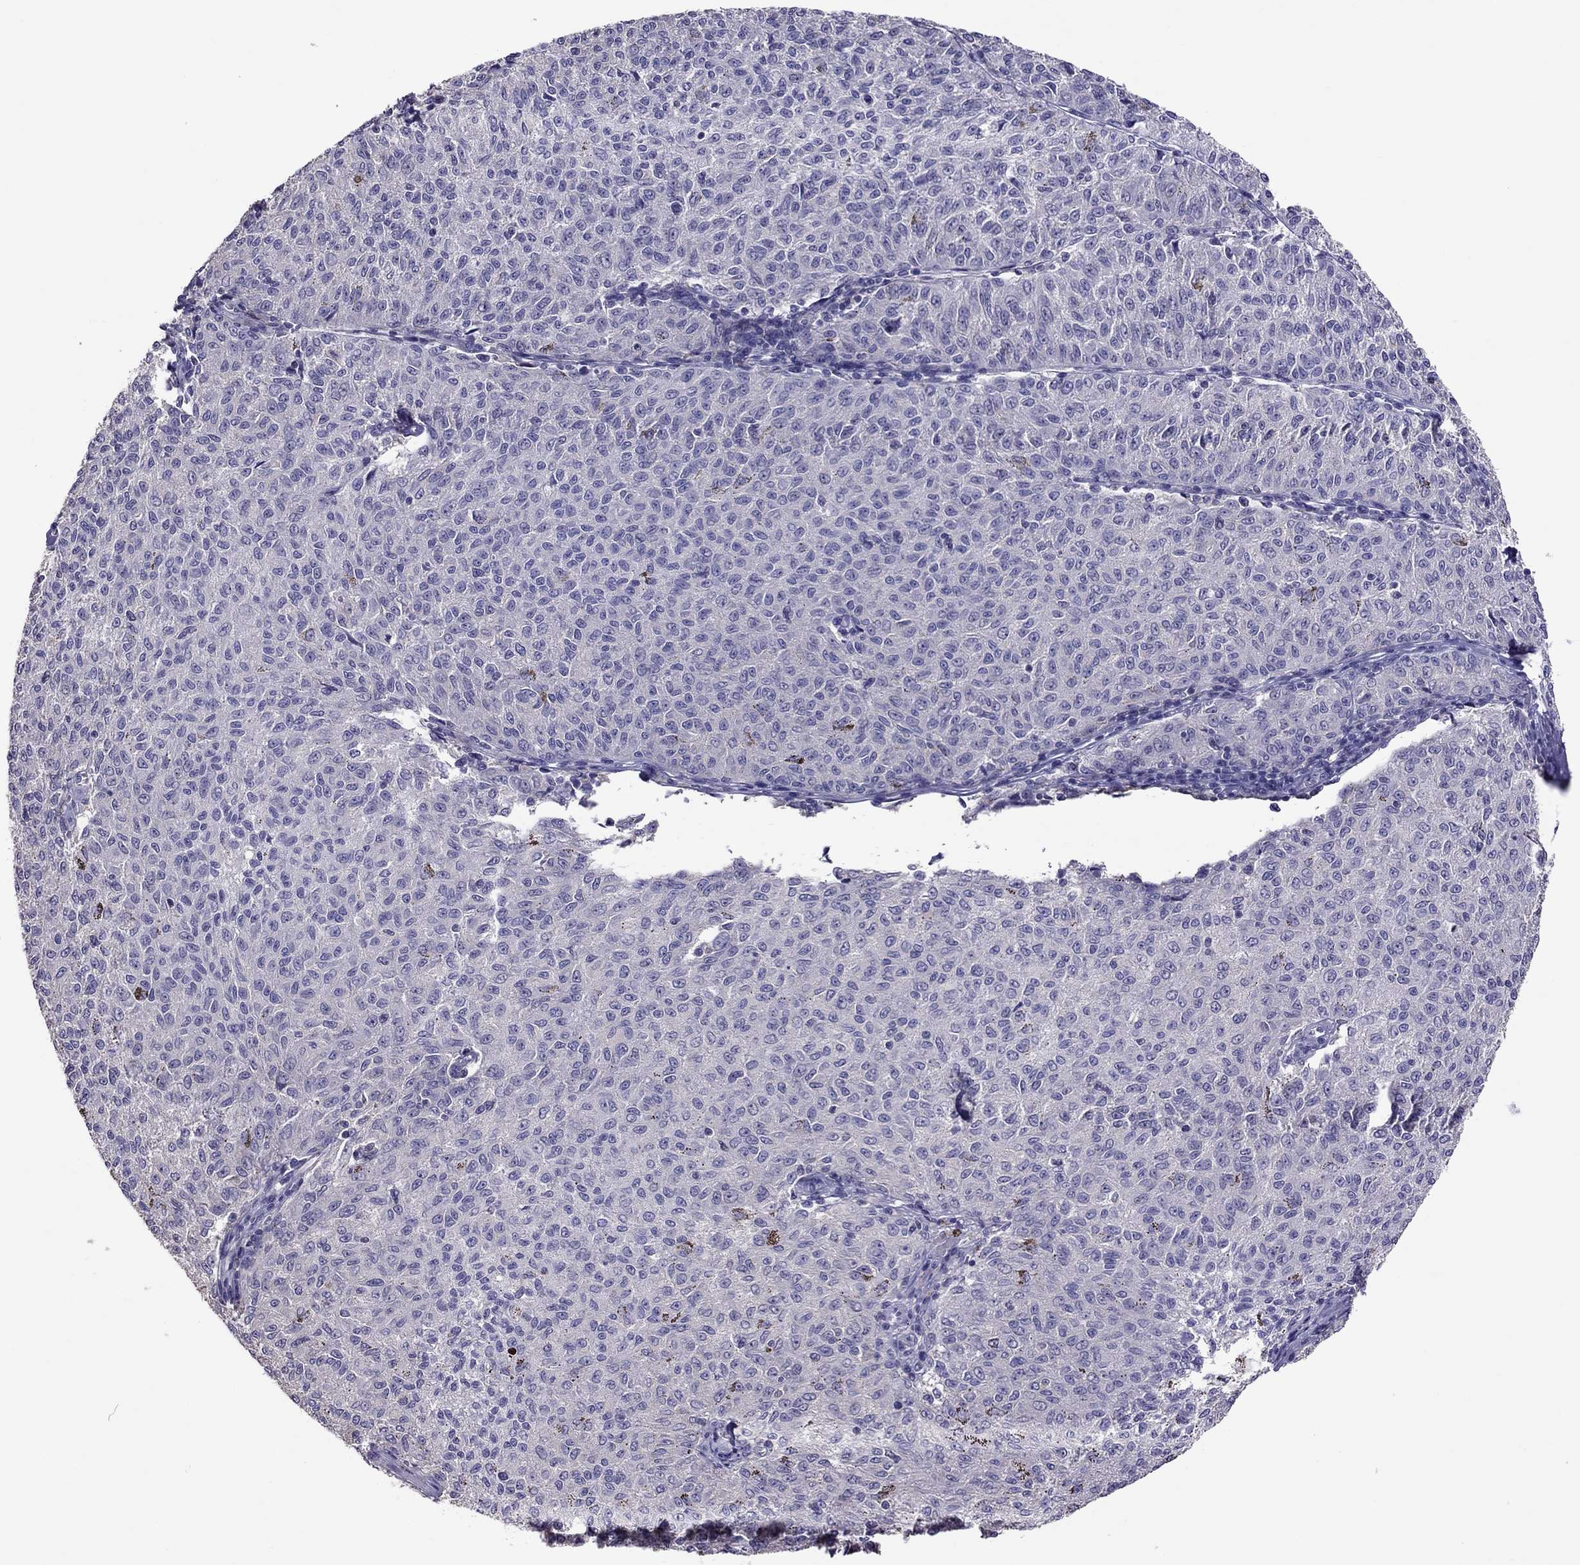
{"staining": {"intensity": "negative", "quantity": "none", "location": "none"}, "tissue": "melanoma", "cell_type": "Tumor cells", "image_type": "cancer", "snomed": [{"axis": "morphology", "description": "Malignant melanoma, NOS"}, {"axis": "topography", "description": "Skin"}], "caption": "Tumor cells show no significant staining in malignant melanoma. (DAB (3,3'-diaminobenzidine) IHC visualized using brightfield microscopy, high magnification).", "gene": "LRRC46", "patient": {"sex": "female", "age": 72}}